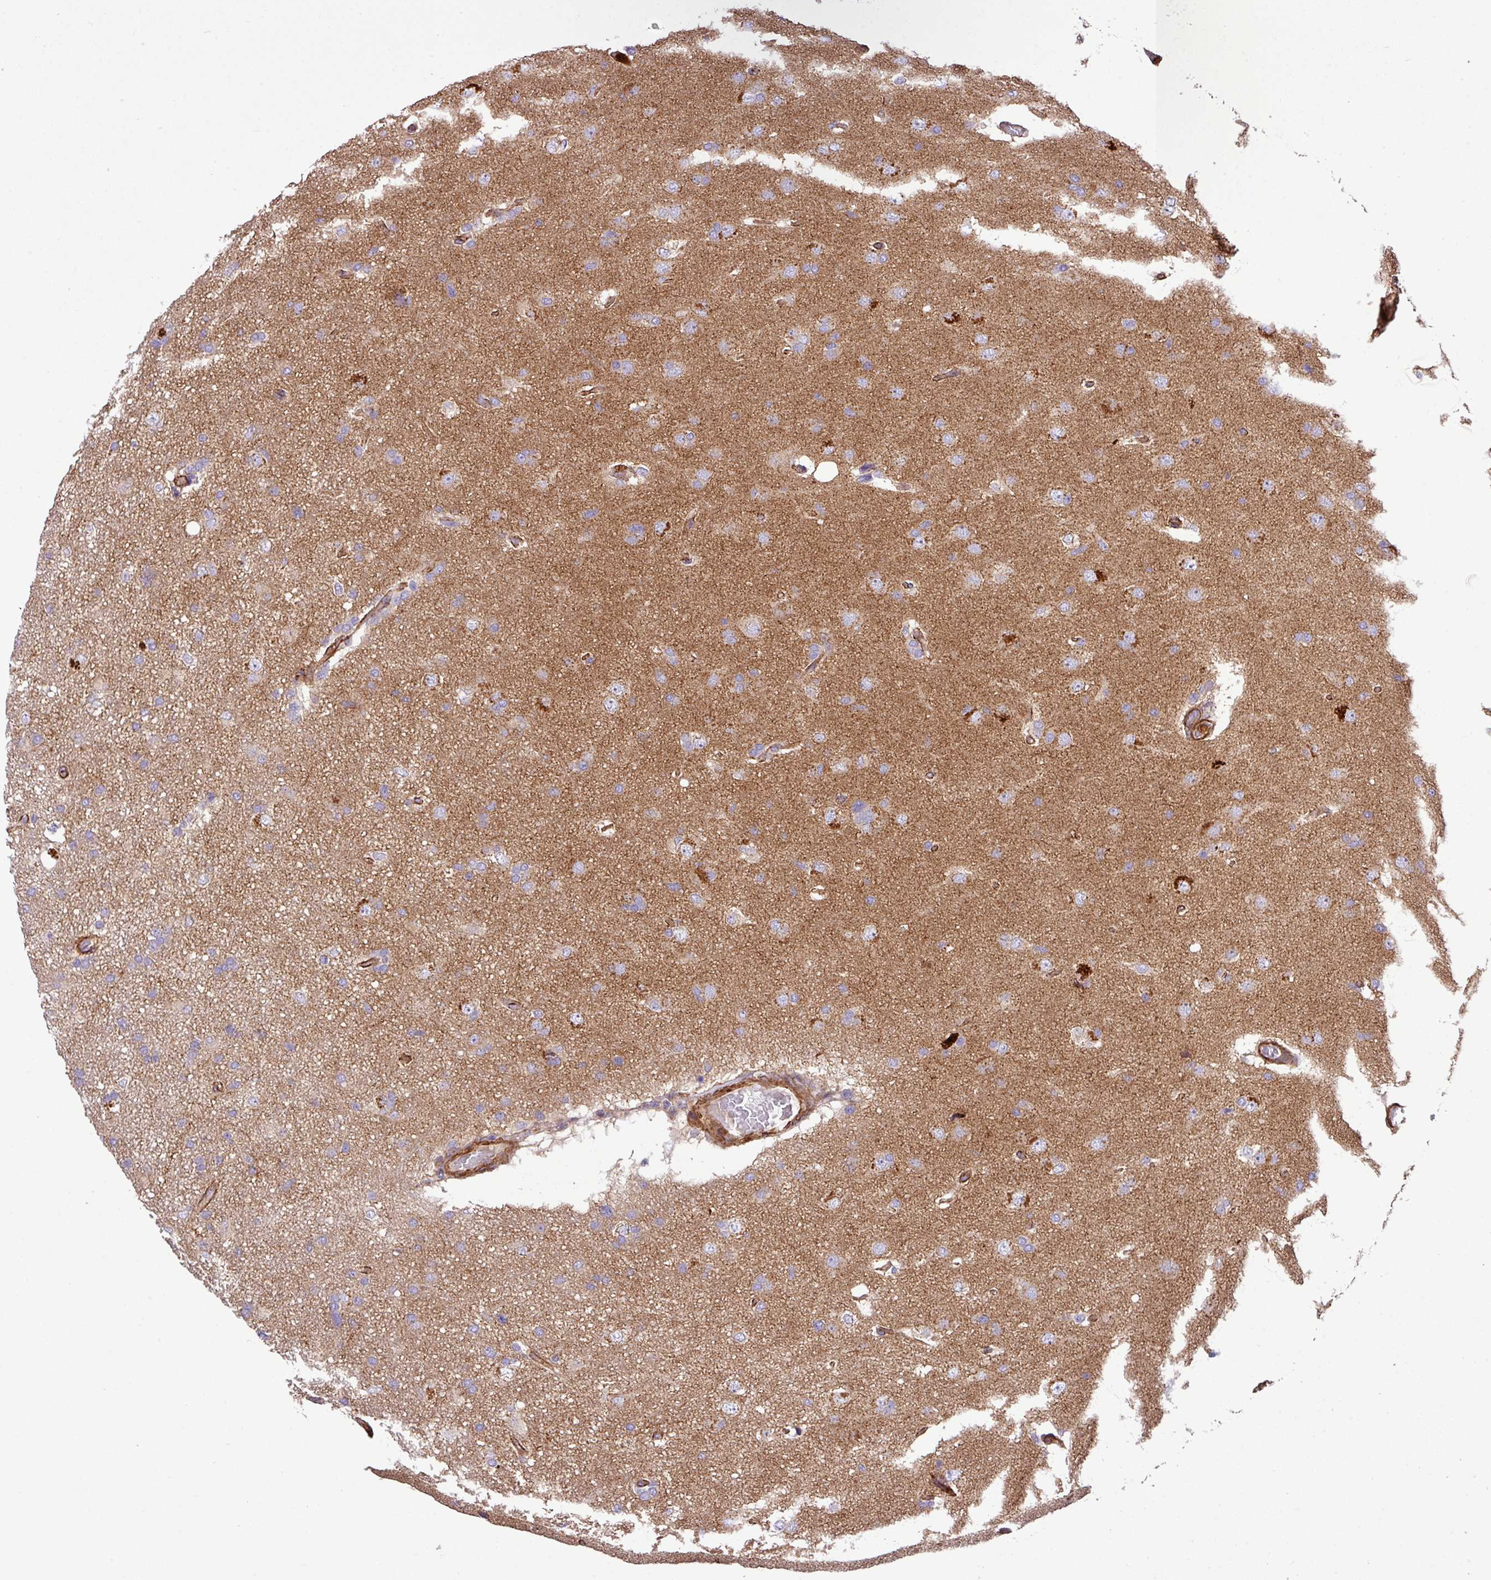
{"staining": {"intensity": "weak", "quantity": "25%-75%", "location": "cytoplasmic/membranous"}, "tissue": "glioma", "cell_type": "Tumor cells", "image_type": "cancer", "snomed": [{"axis": "morphology", "description": "Glioma, malignant, High grade"}, {"axis": "topography", "description": "Brain"}], "caption": "Protein expression analysis of human malignant glioma (high-grade) reveals weak cytoplasmic/membranous positivity in about 25%-75% of tumor cells.", "gene": "FAM47E", "patient": {"sex": "male", "age": 53}}